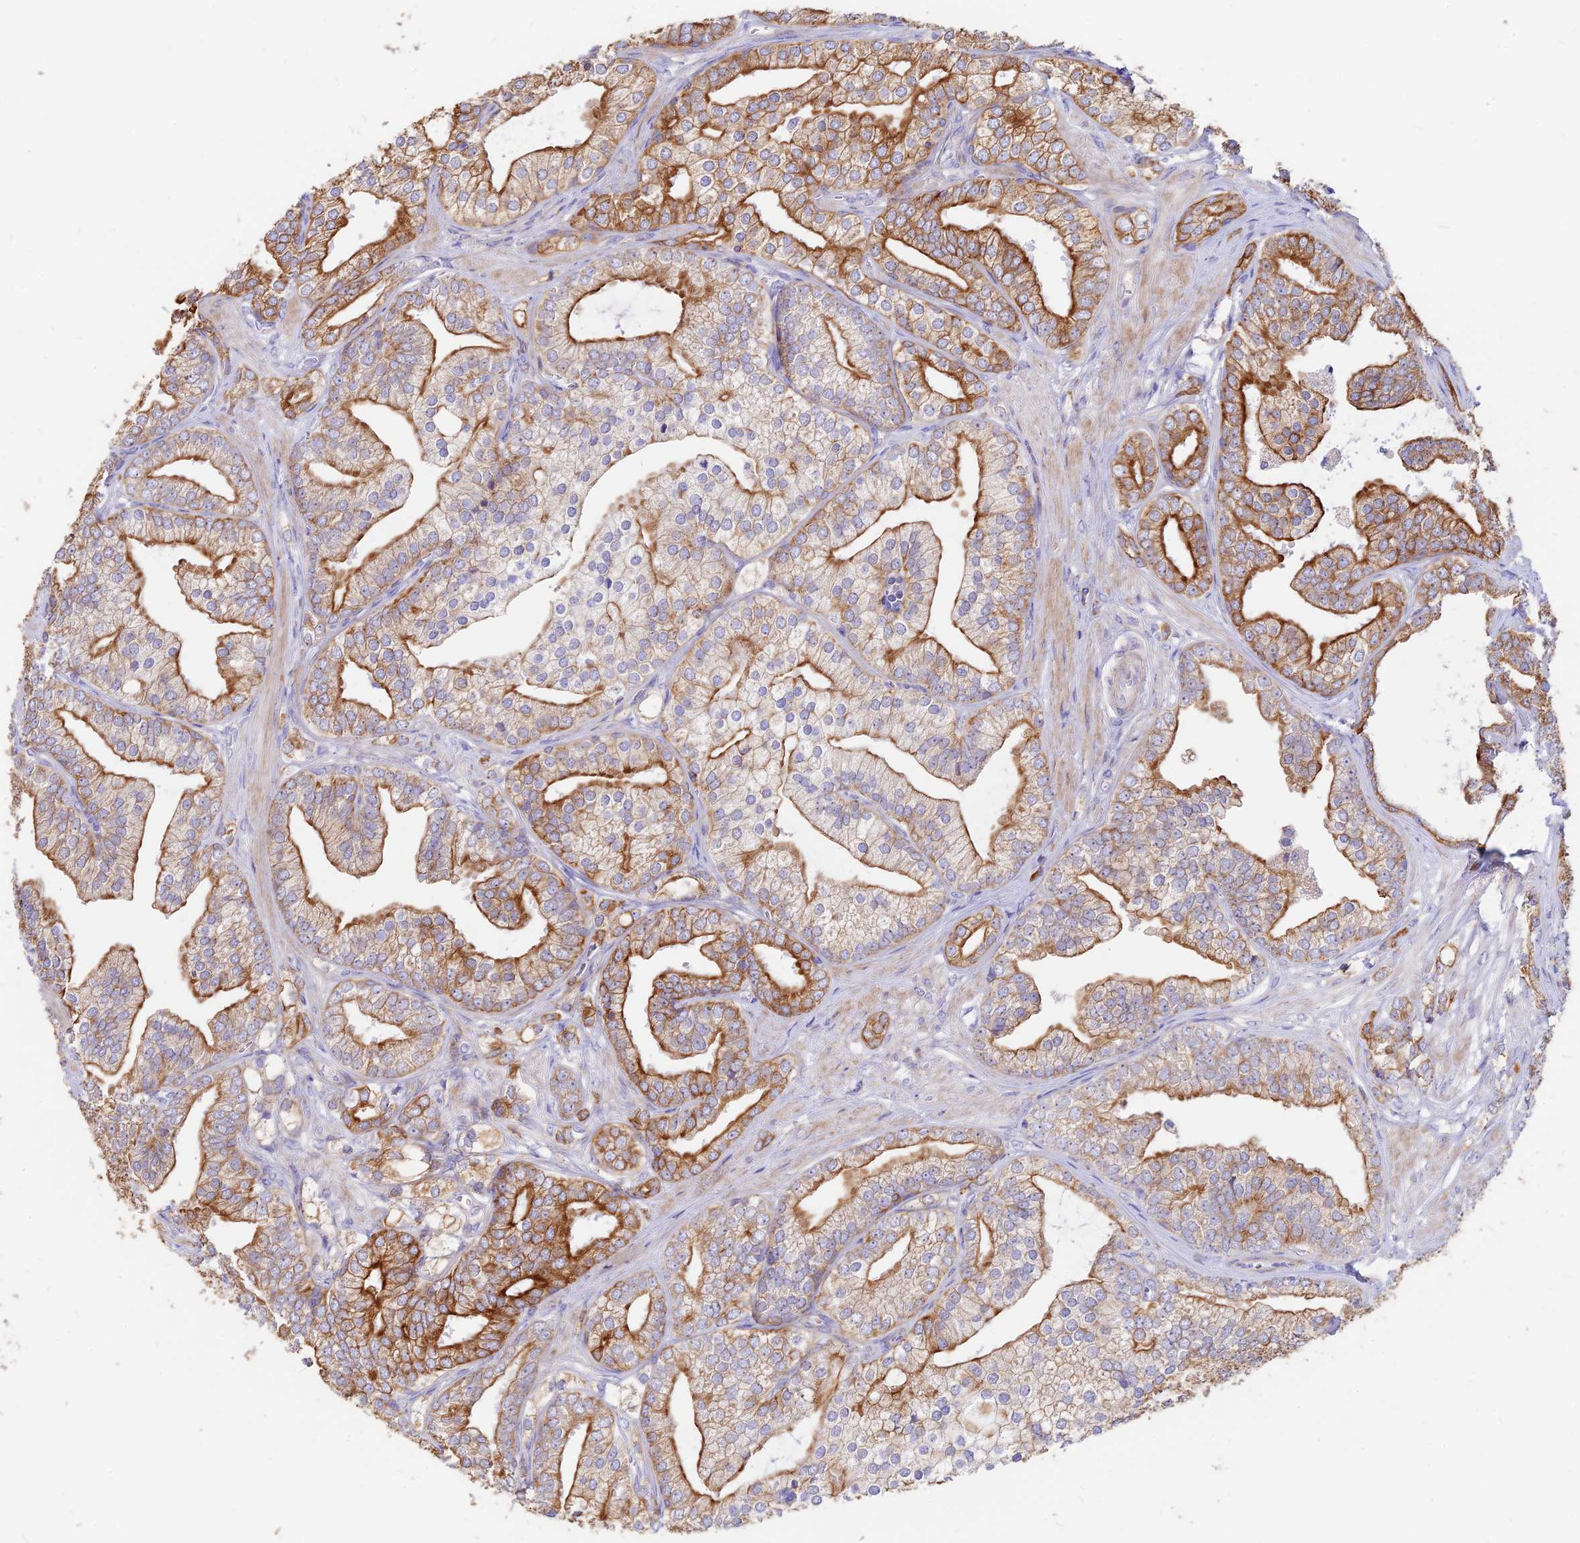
{"staining": {"intensity": "moderate", "quantity": ">75%", "location": "cytoplasmic/membranous"}, "tissue": "prostate cancer", "cell_type": "Tumor cells", "image_type": "cancer", "snomed": [{"axis": "morphology", "description": "Adenocarcinoma, High grade"}, {"axis": "topography", "description": "Prostate"}], "caption": "Moderate cytoplasmic/membranous protein positivity is identified in about >75% of tumor cells in prostate high-grade adenocarcinoma.", "gene": "DENND2D", "patient": {"sex": "male", "age": 50}}